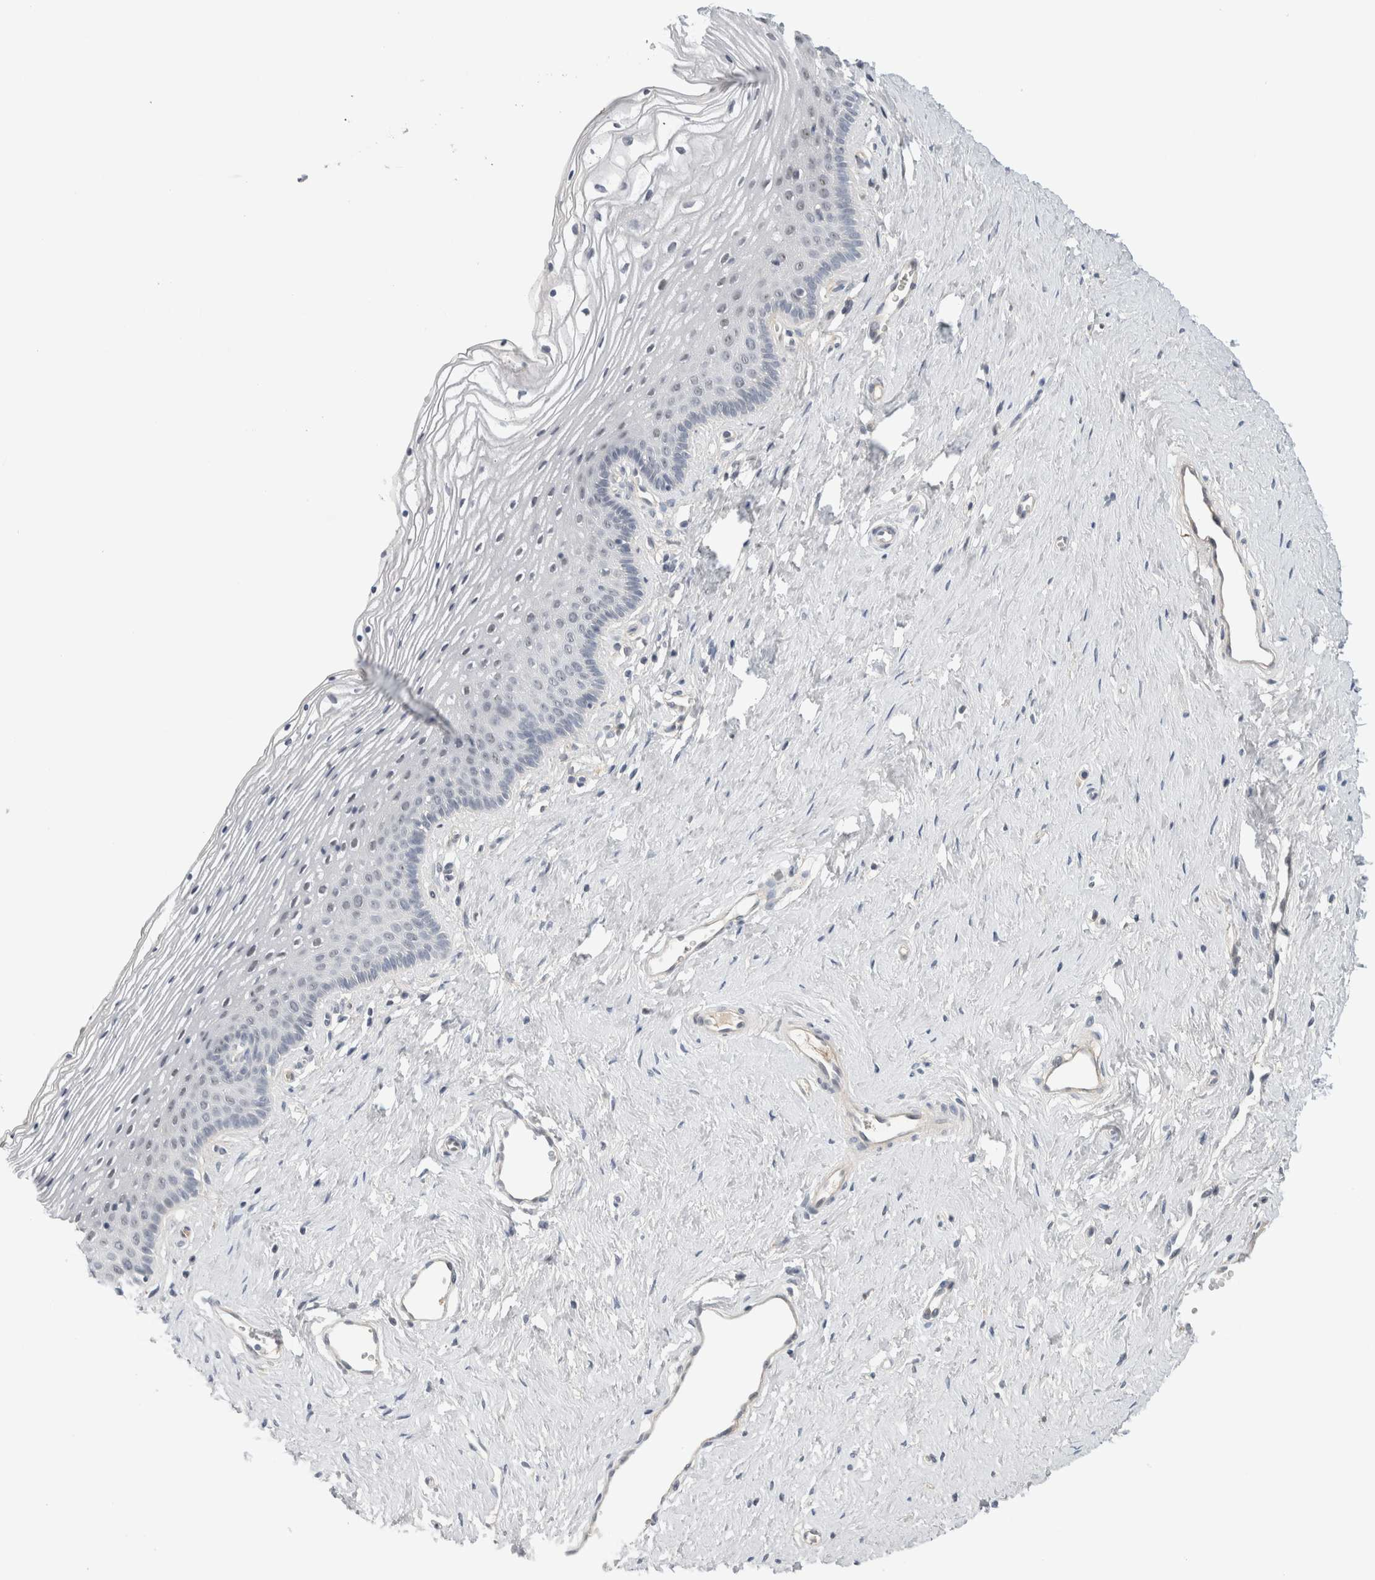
{"staining": {"intensity": "negative", "quantity": "none", "location": "none"}, "tissue": "vagina", "cell_type": "Squamous epithelial cells", "image_type": "normal", "snomed": [{"axis": "morphology", "description": "Normal tissue, NOS"}, {"axis": "topography", "description": "Vagina"}], "caption": "Squamous epithelial cells show no significant expression in benign vagina.", "gene": "HCN3", "patient": {"sex": "female", "age": 32}}